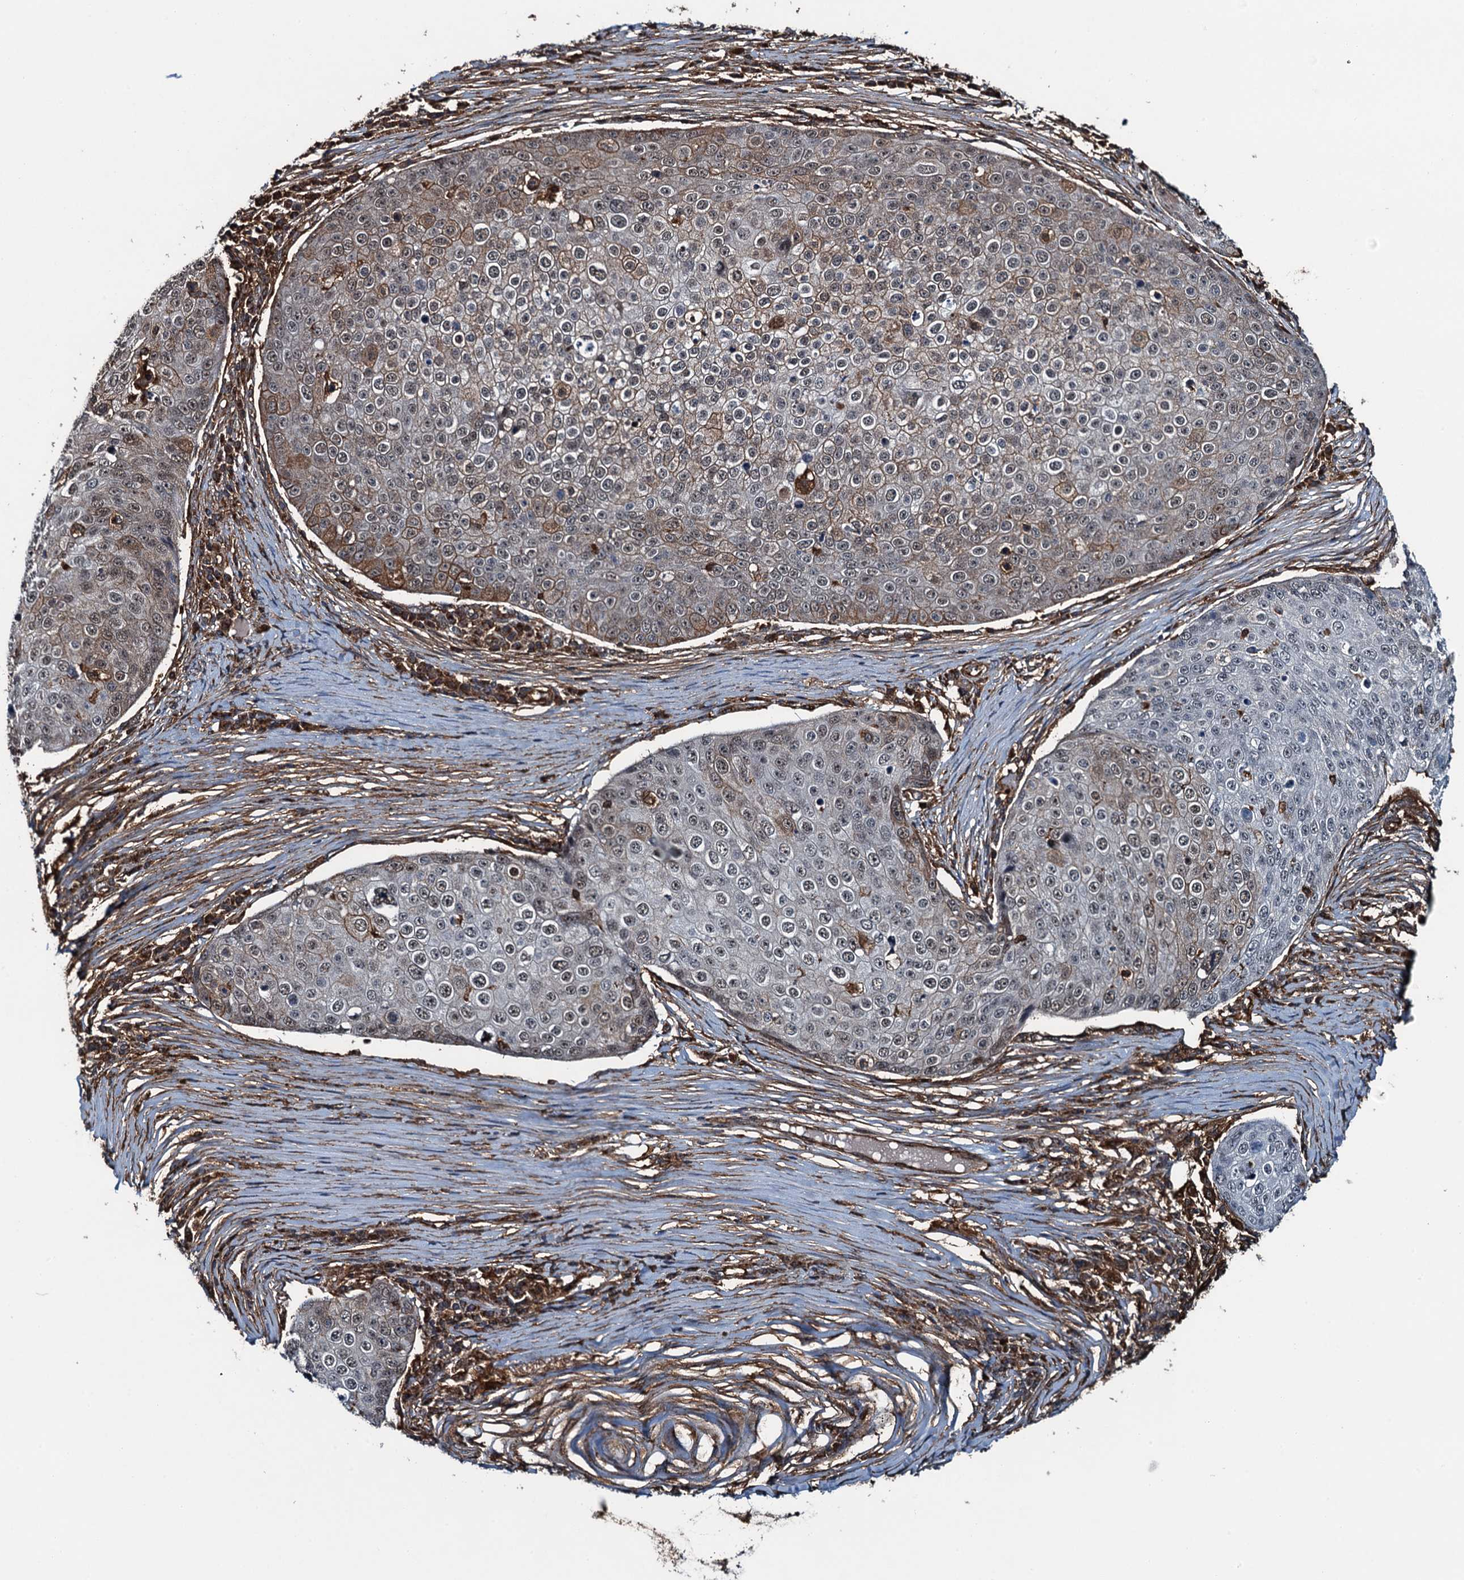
{"staining": {"intensity": "moderate", "quantity": "<25%", "location": "cytoplasmic/membranous"}, "tissue": "skin cancer", "cell_type": "Tumor cells", "image_type": "cancer", "snomed": [{"axis": "morphology", "description": "Squamous cell carcinoma, NOS"}, {"axis": "topography", "description": "Skin"}], "caption": "A brown stain labels moderate cytoplasmic/membranous positivity of a protein in squamous cell carcinoma (skin) tumor cells.", "gene": "WHAMM", "patient": {"sex": "male", "age": 71}}